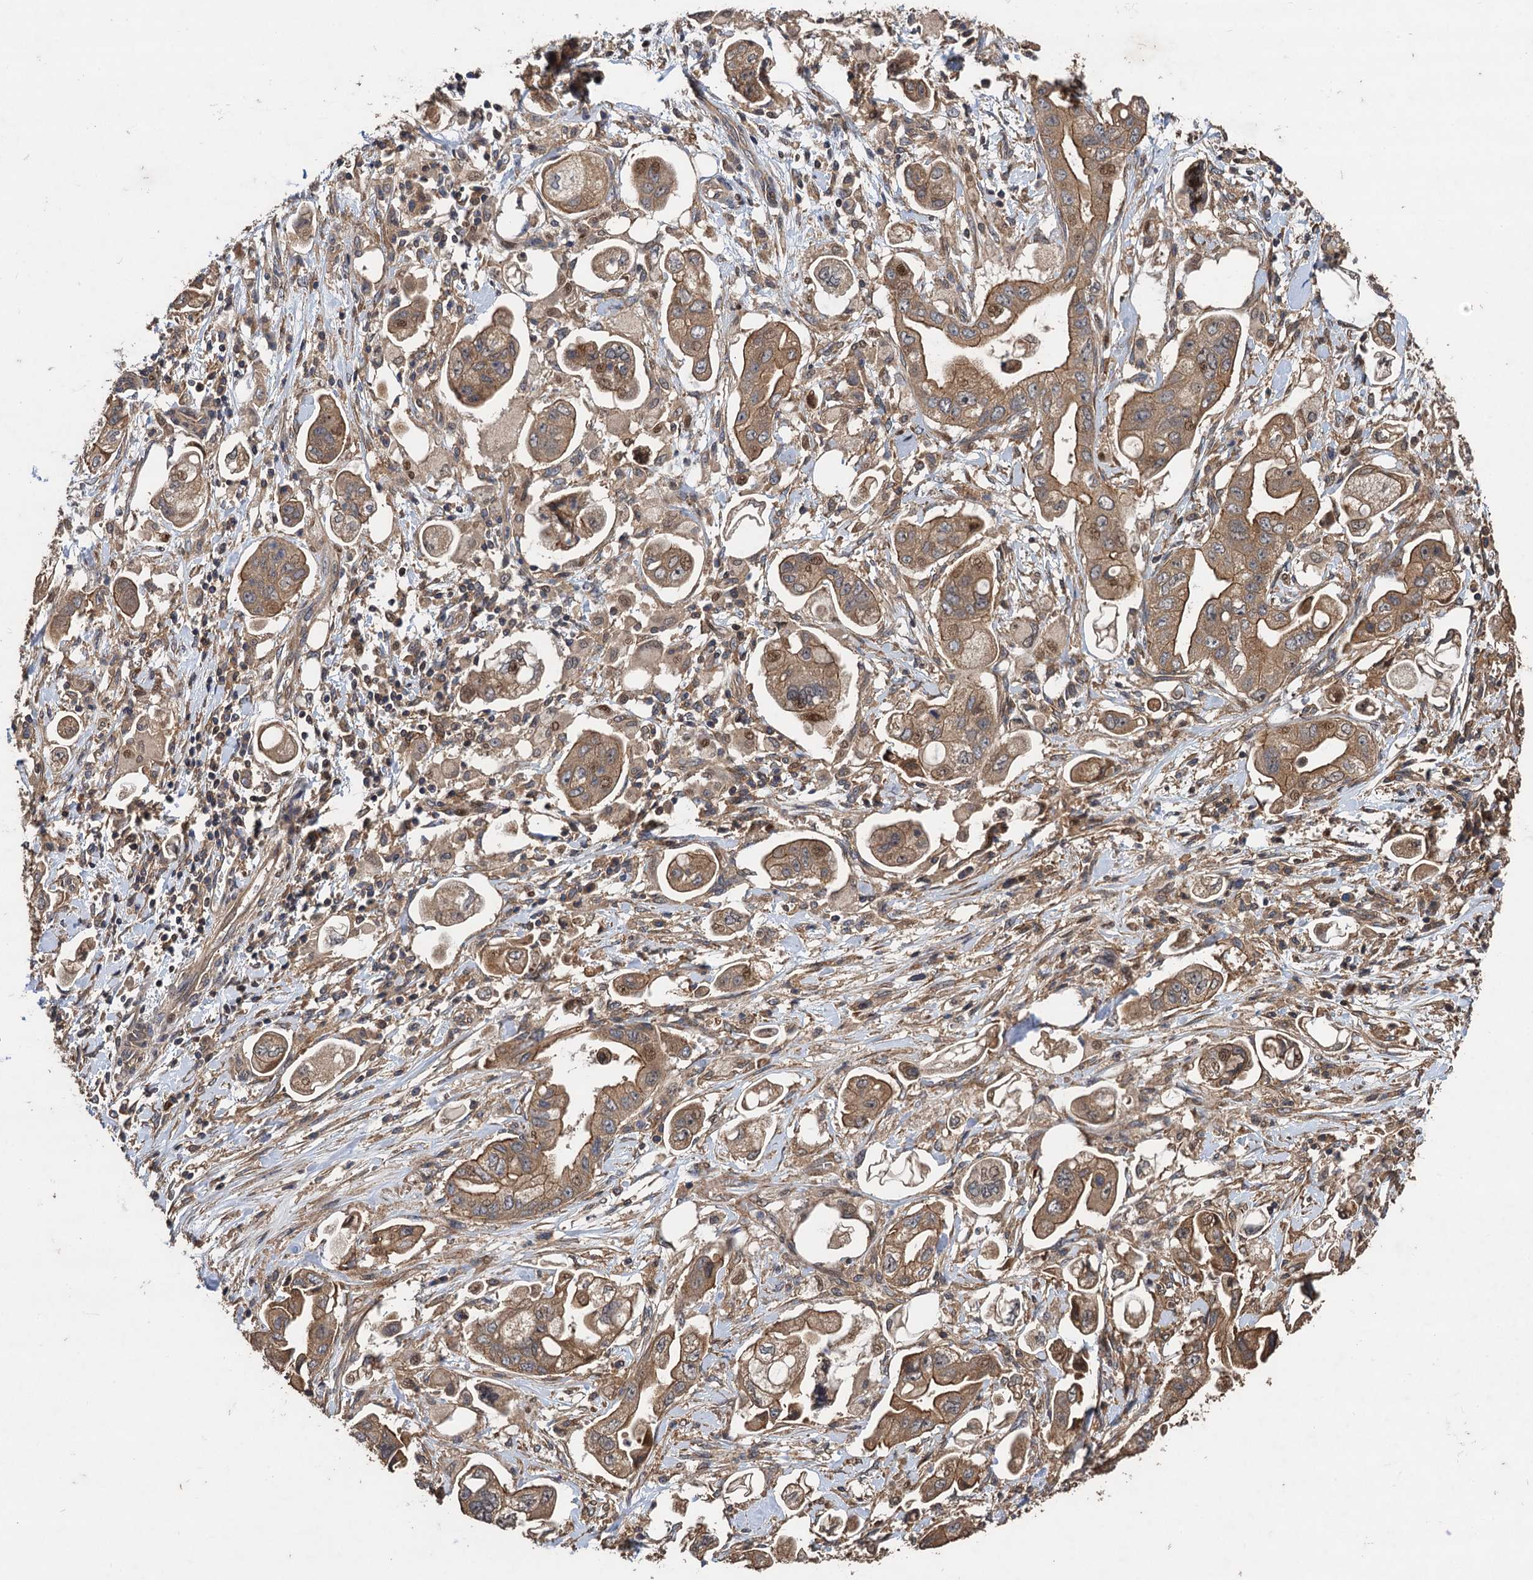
{"staining": {"intensity": "moderate", "quantity": ">75%", "location": "cytoplasmic/membranous,nuclear"}, "tissue": "stomach cancer", "cell_type": "Tumor cells", "image_type": "cancer", "snomed": [{"axis": "morphology", "description": "Adenocarcinoma, NOS"}, {"axis": "topography", "description": "Stomach"}], "caption": "Immunohistochemistry (IHC) (DAB (3,3'-diaminobenzidine)) staining of human stomach cancer (adenocarcinoma) reveals moderate cytoplasmic/membranous and nuclear protein staining in about >75% of tumor cells.", "gene": "TMEM39B", "patient": {"sex": "male", "age": 62}}